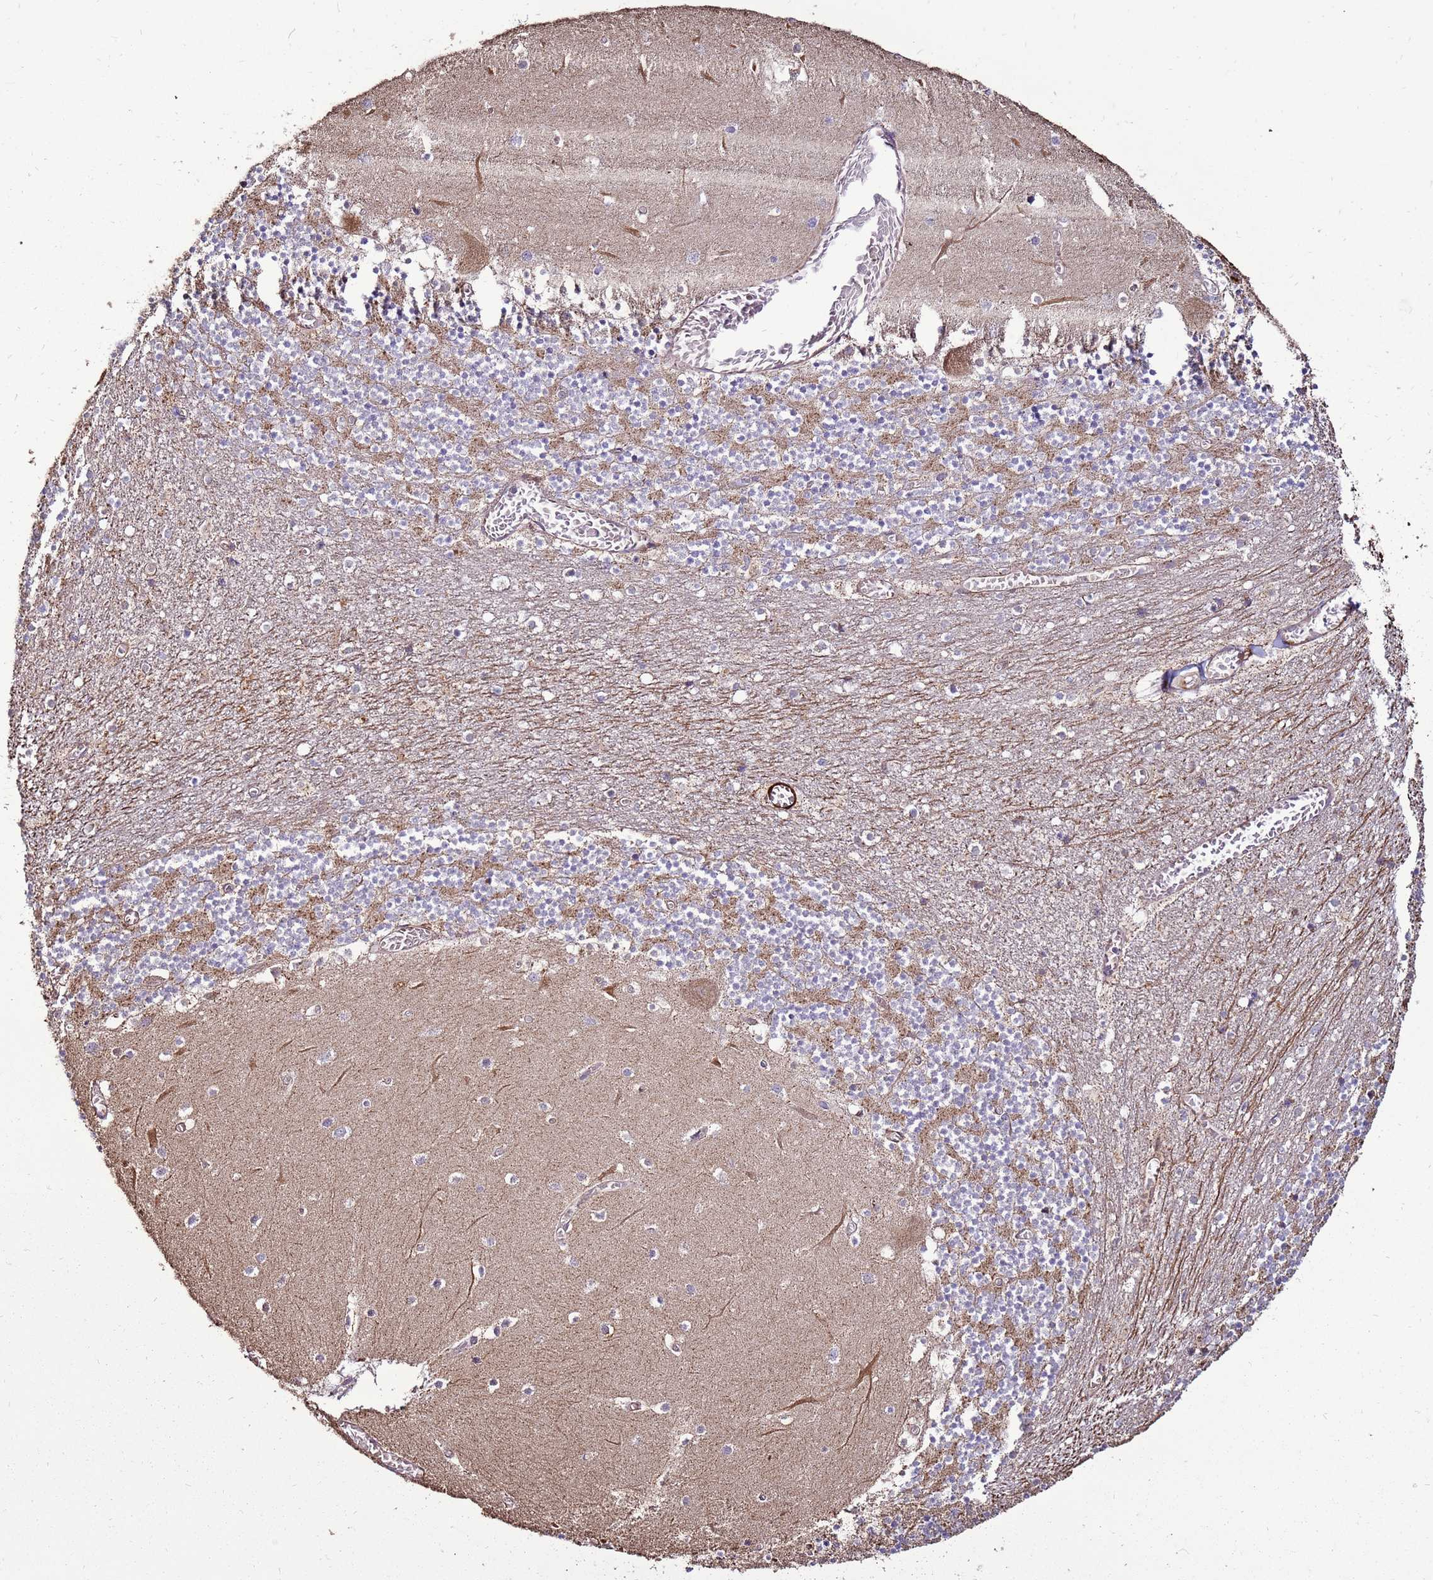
{"staining": {"intensity": "strong", "quantity": "<25%", "location": "cytoplasmic/membranous"}, "tissue": "cerebellum", "cell_type": "Cells in granular layer", "image_type": "normal", "snomed": [{"axis": "morphology", "description": "Normal tissue, NOS"}, {"axis": "topography", "description": "Cerebellum"}], "caption": "IHC (DAB) staining of unremarkable human cerebellum displays strong cytoplasmic/membranous protein expression in about <25% of cells in granular layer.", "gene": "DDX59", "patient": {"sex": "female", "age": 28}}